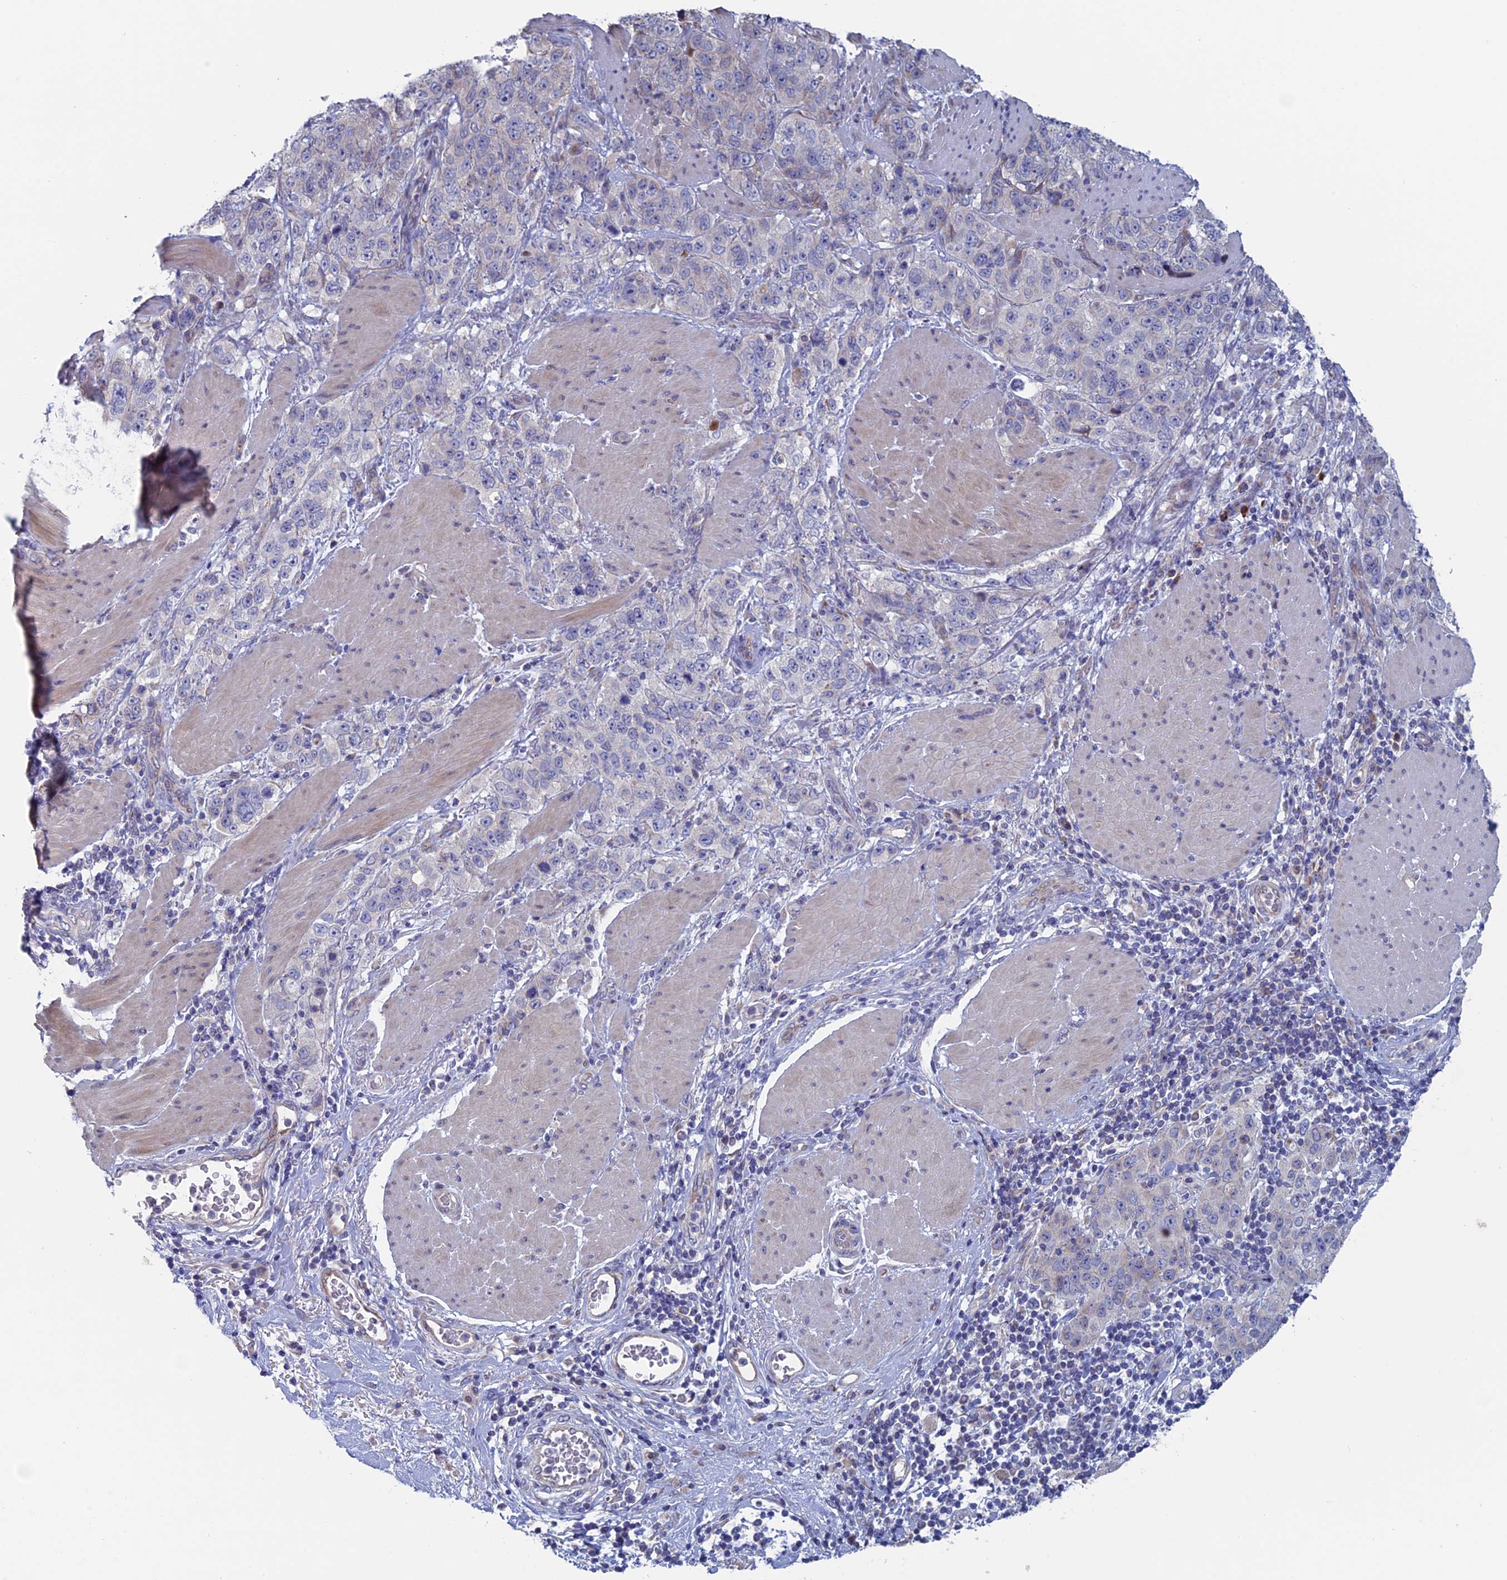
{"staining": {"intensity": "negative", "quantity": "none", "location": "none"}, "tissue": "stomach cancer", "cell_type": "Tumor cells", "image_type": "cancer", "snomed": [{"axis": "morphology", "description": "Adenocarcinoma, NOS"}, {"axis": "topography", "description": "Stomach"}], "caption": "Immunohistochemistry of human adenocarcinoma (stomach) reveals no expression in tumor cells.", "gene": "NIBAN3", "patient": {"sex": "male", "age": 48}}